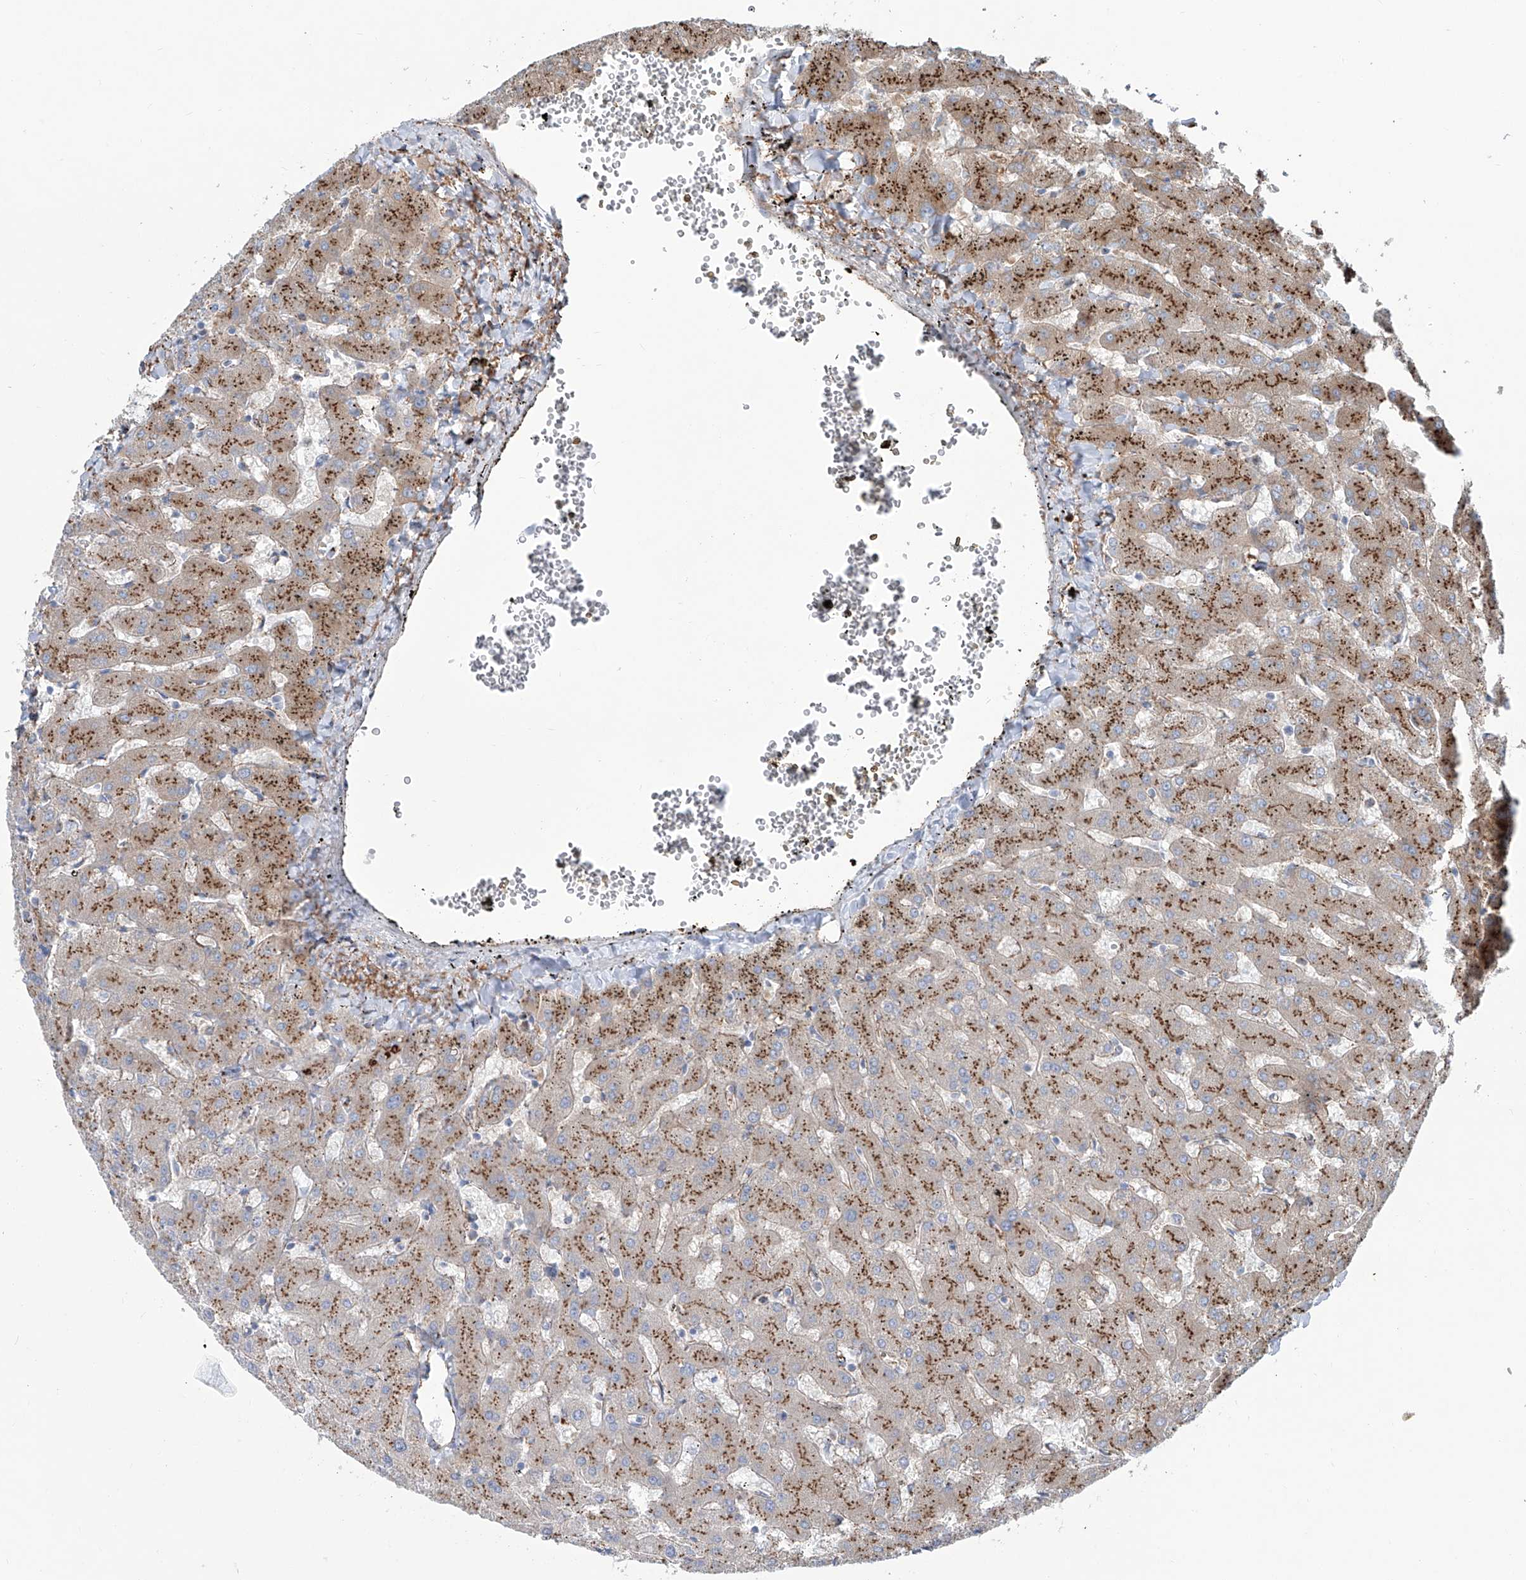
{"staining": {"intensity": "negative", "quantity": "none", "location": "none"}, "tissue": "liver", "cell_type": "Cholangiocytes", "image_type": "normal", "snomed": [{"axis": "morphology", "description": "Normal tissue, NOS"}, {"axis": "topography", "description": "Liver"}], "caption": "Unremarkable liver was stained to show a protein in brown. There is no significant positivity in cholangiocytes. (Stains: DAB immunohistochemistry with hematoxylin counter stain, Microscopy: brightfield microscopy at high magnification).", "gene": "CDH5", "patient": {"sex": "female", "age": 63}}